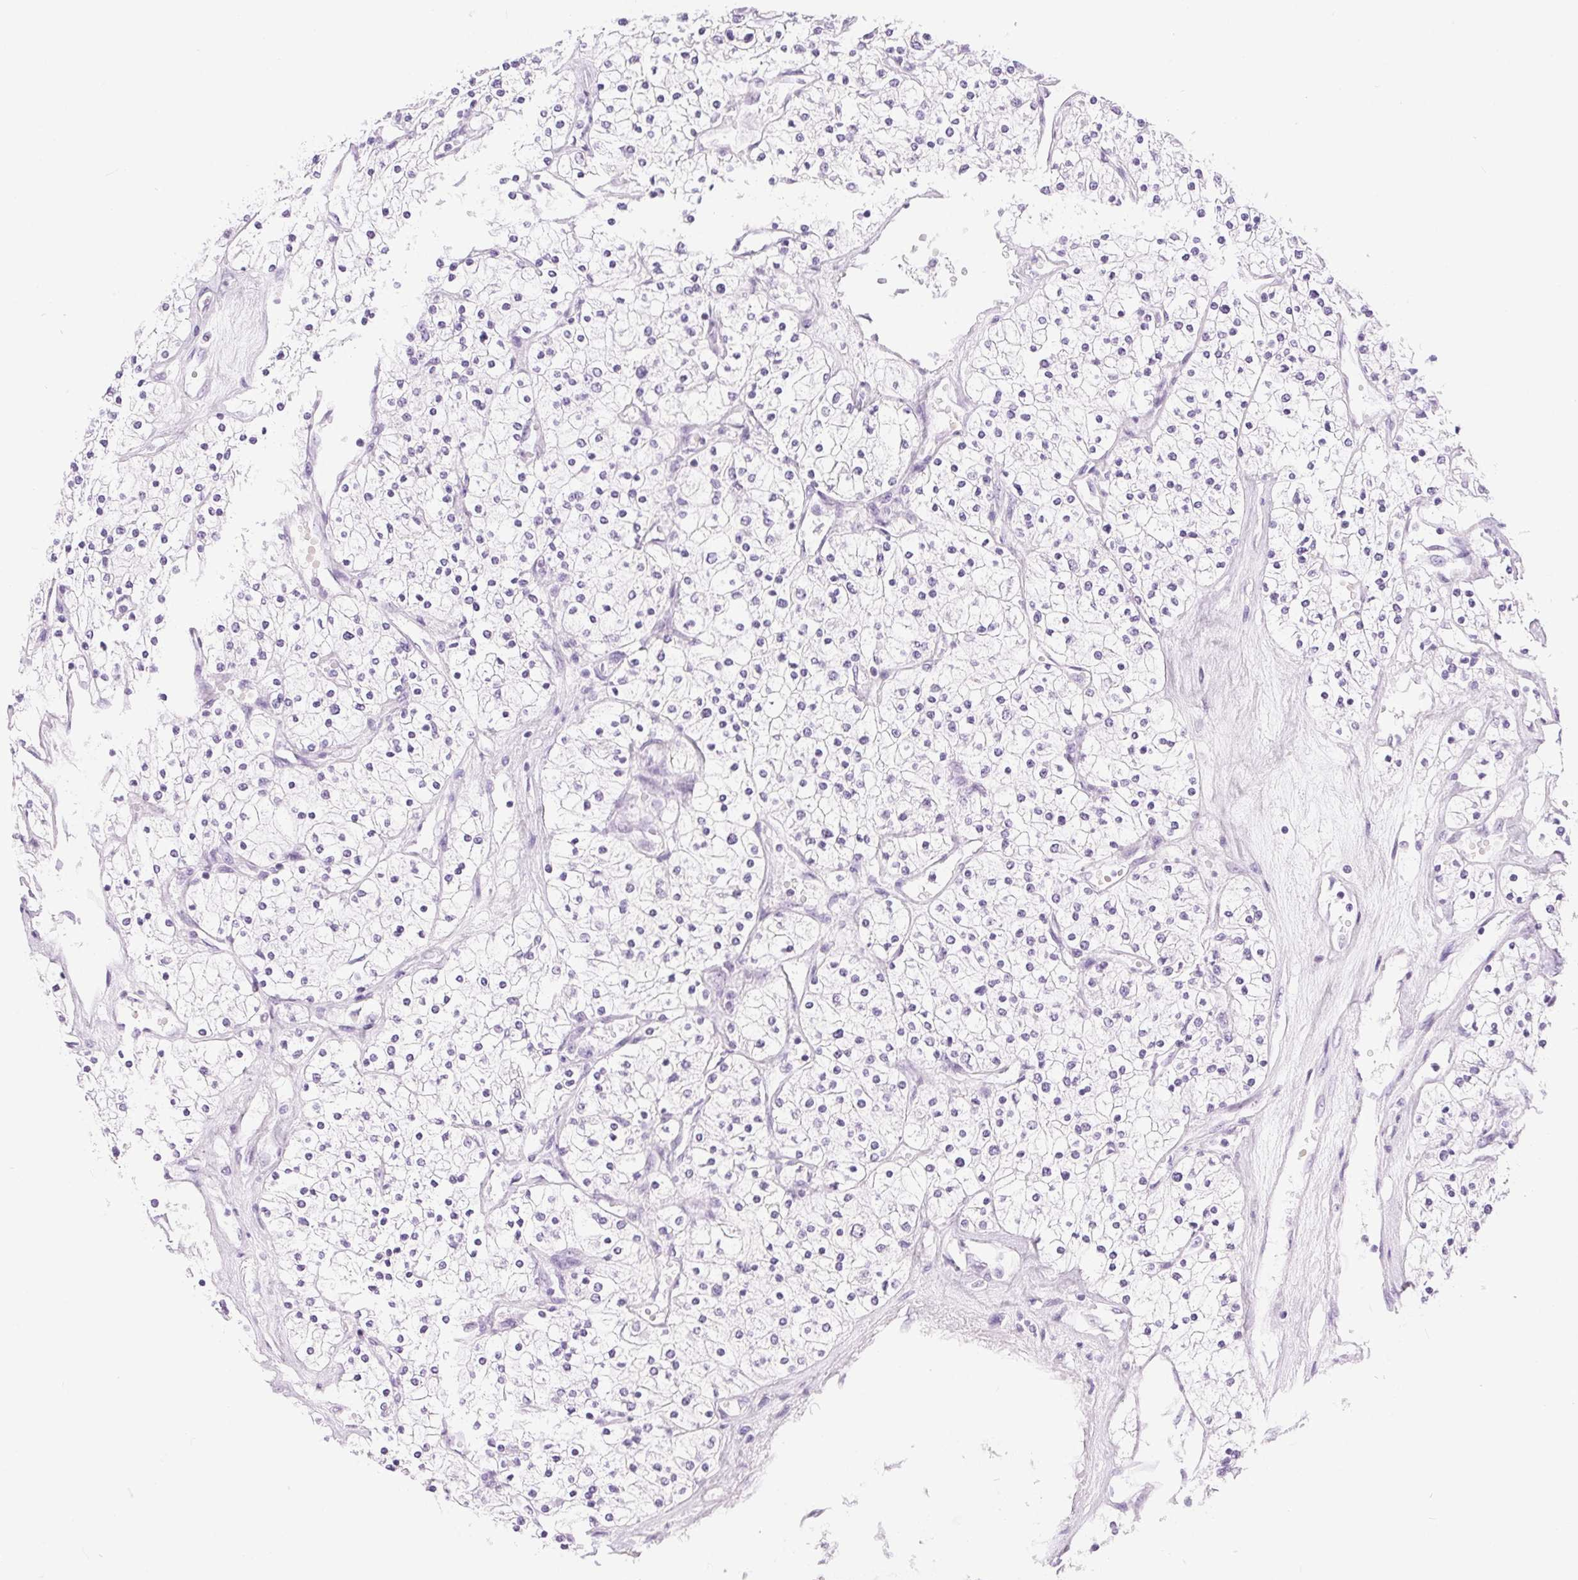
{"staining": {"intensity": "negative", "quantity": "none", "location": "none"}, "tissue": "renal cancer", "cell_type": "Tumor cells", "image_type": "cancer", "snomed": [{"axis": "morphology", "description": "Adenocarcinoma, NOS"}, {"axis": "topography", "description": "Kidney"}], "caption": "Tumor cells show no significant protein expression in renal cancer (adenocarcinoma). (Stains: DAB (3,3'-diaminobenzidine) immunohistochemistry with hematoxylin counter stain, Microscopy: brightfield microscopy at high magnification).", "gene": "XDH", "patient": {"sex": "male", "age": 80}}